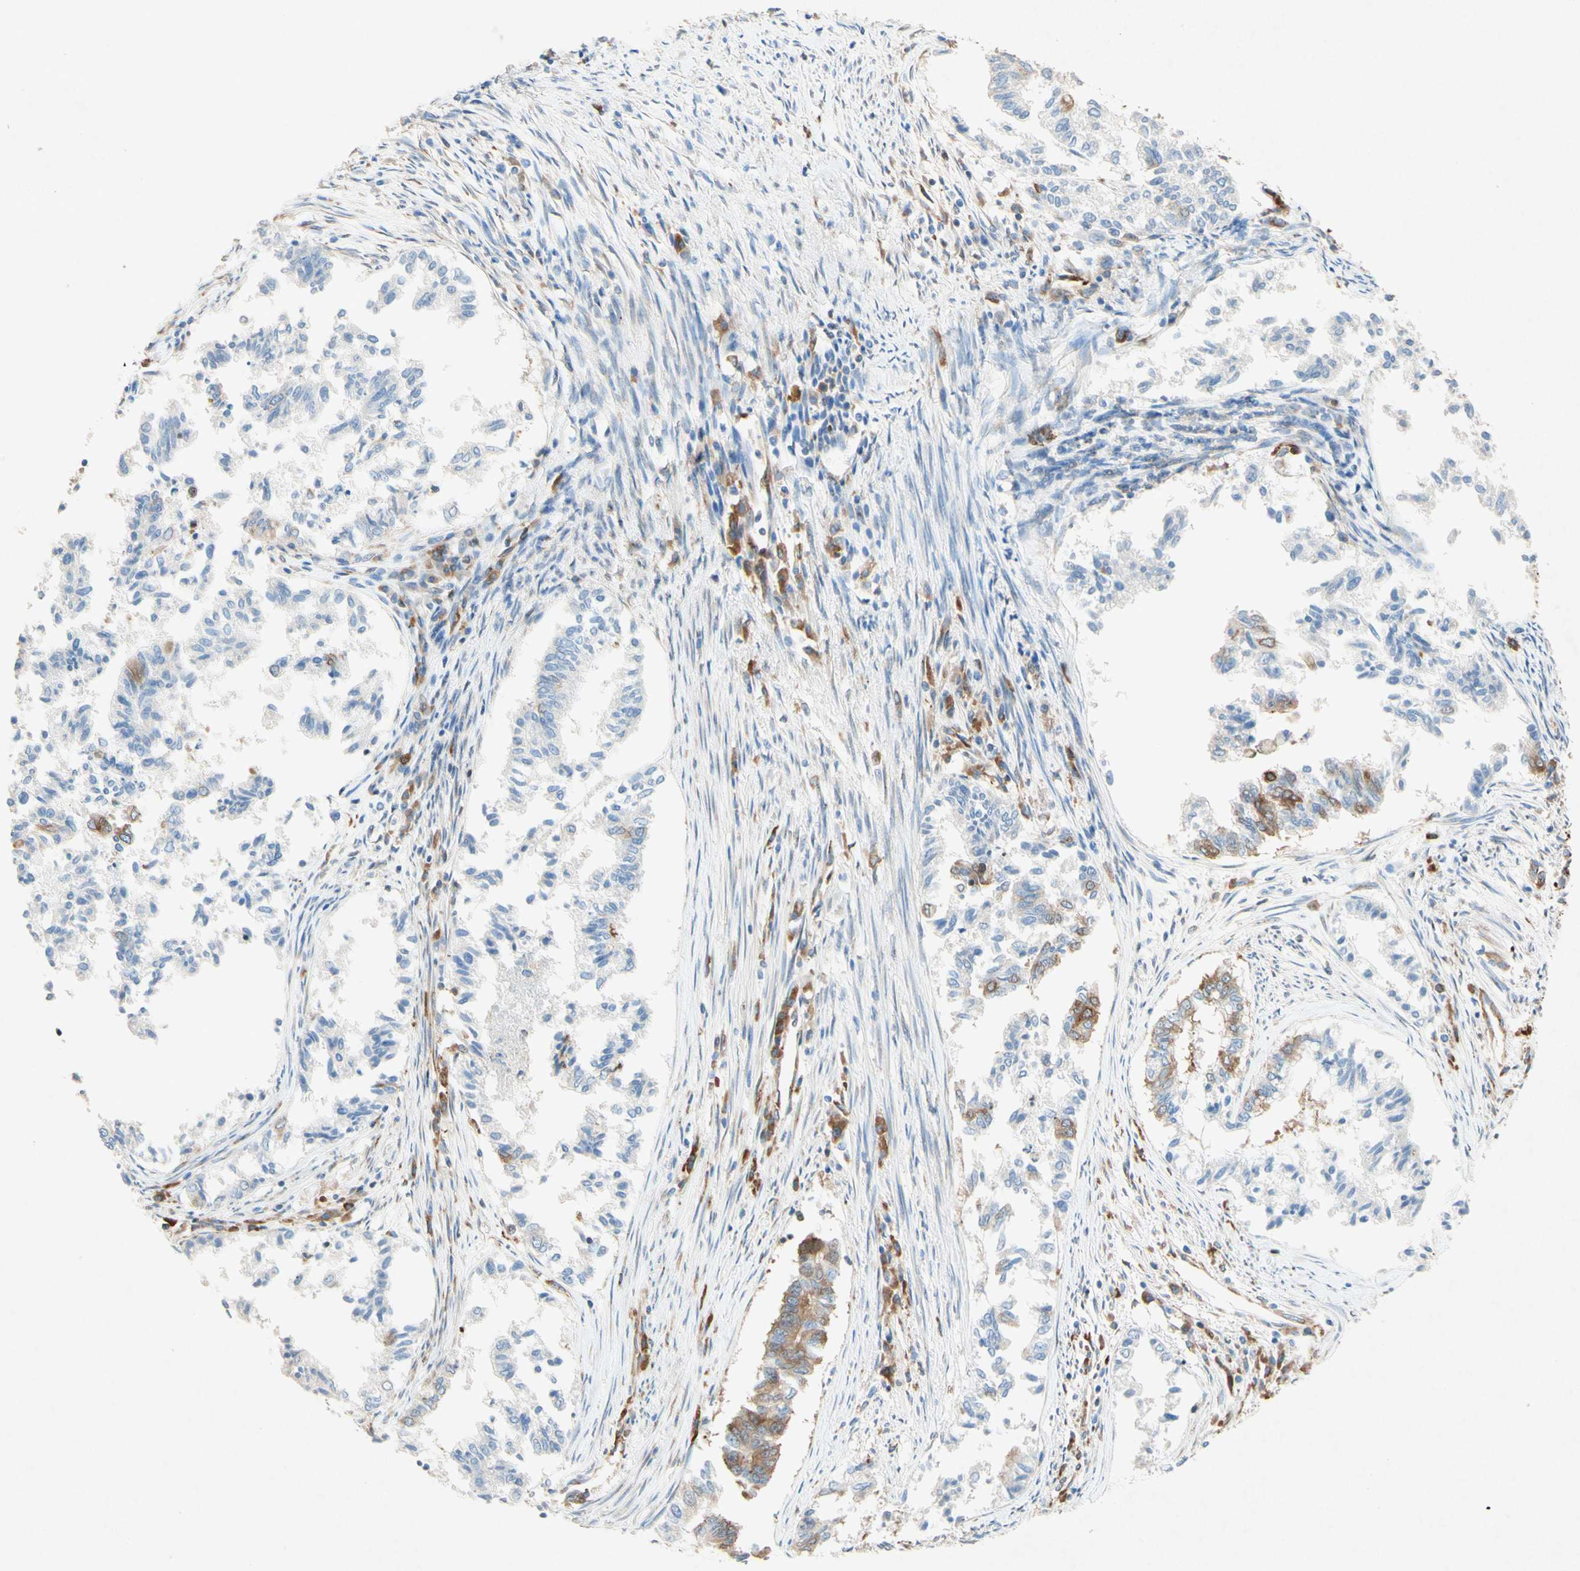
{"staining": {"intensity": "moderate", "quantity": "<25%", "location": "cytoplasmic/membranous"}, "tissue": "endometrial cancer", "cell_type": "Tumor cells", "image_type": "cancer", "snomed": [{"axis": "morphology", "description": "Necrosis, NOS"}, {"axis": "morphology", "description": "Adenocarcinoma, NOS"}, {"axis": "topography", "description": "Endometrium"}], "caption": "This is an image of immunohistochemistry staining of endometrial cancer, which shows moderate positivity in the cytoplasmic/membranous of tumor cells.", "gene": "PABPC1", "patient": {"sex": "female", "age": 79}}